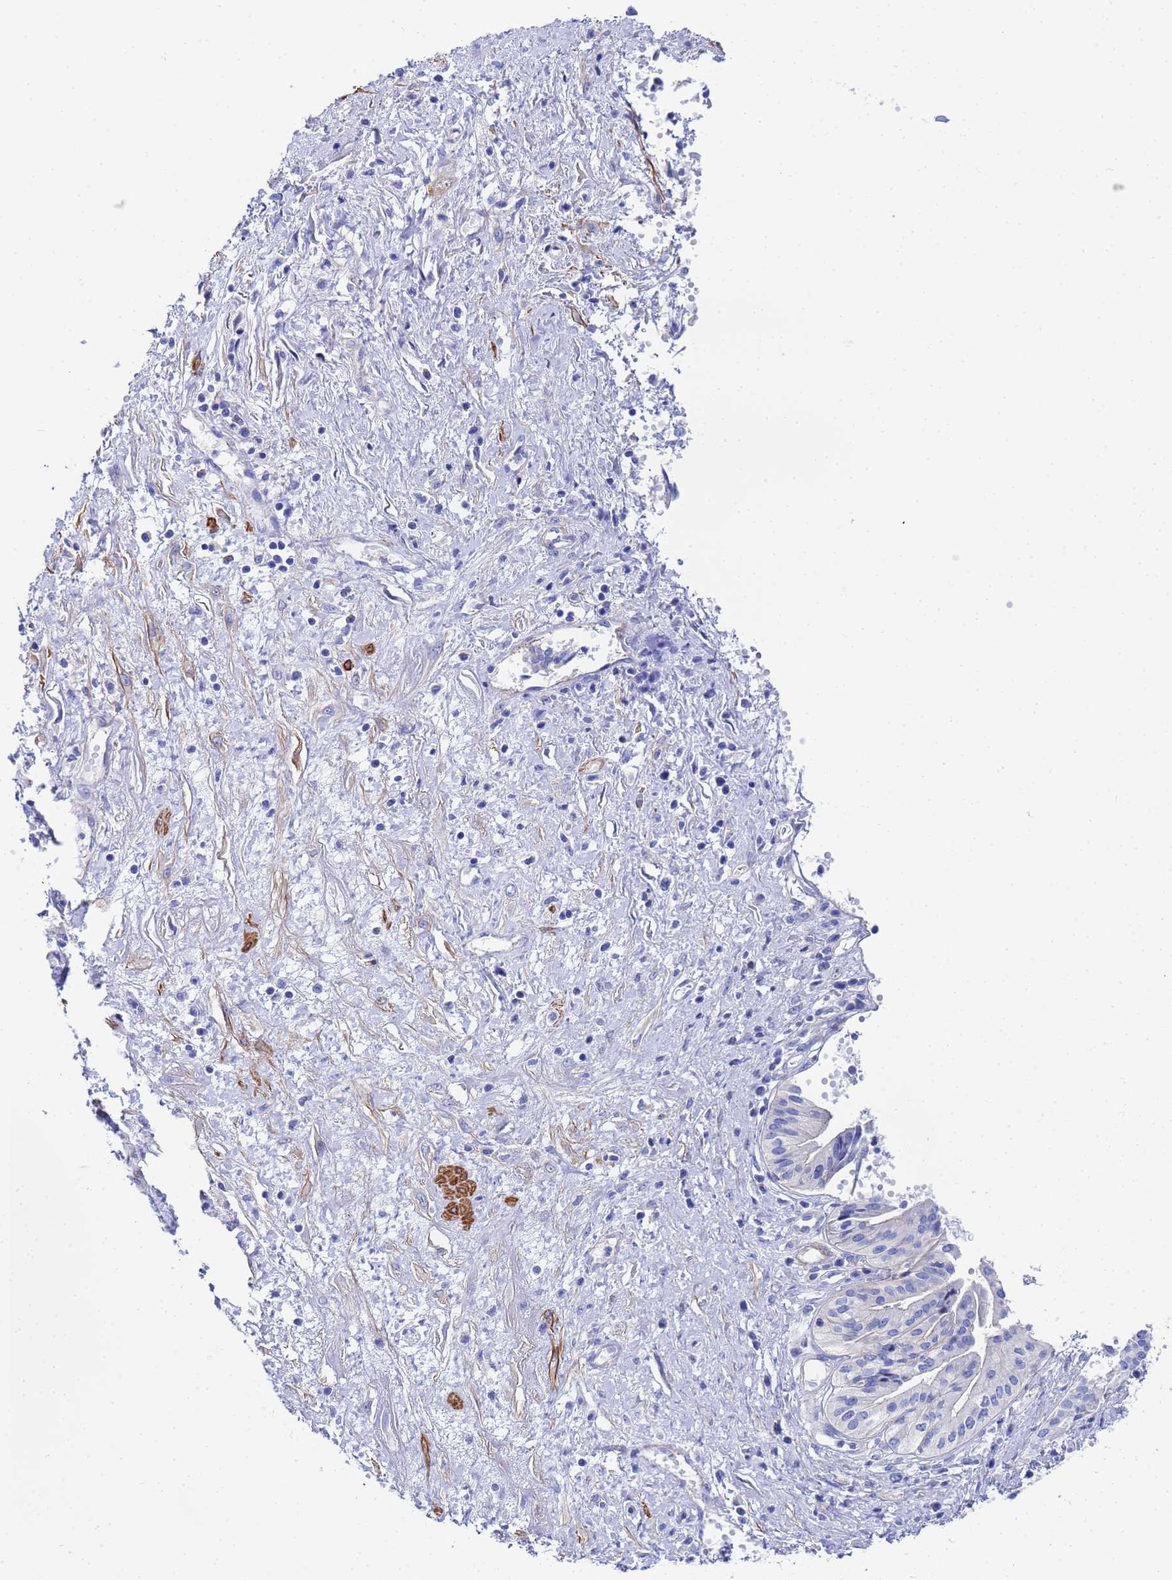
{"staining": {"intensity": "negative", "quantity": "none", "location": "none"}, "tissue": "pancreatic cancer", "cell_type": "Tumor cells", "image_type": "cancer", "snomed": [{"axis": "morphology", "description": "Adenocarcinoma, NOS"}, {"axis": "topography", "description": "Pancreas"}], "caption": "There is no significant positivity in tumor cells of pancreatic cancer (adenocarcinoma).", "gene": "RAB39B", "patient": {"sex": "female", "age": 50}}